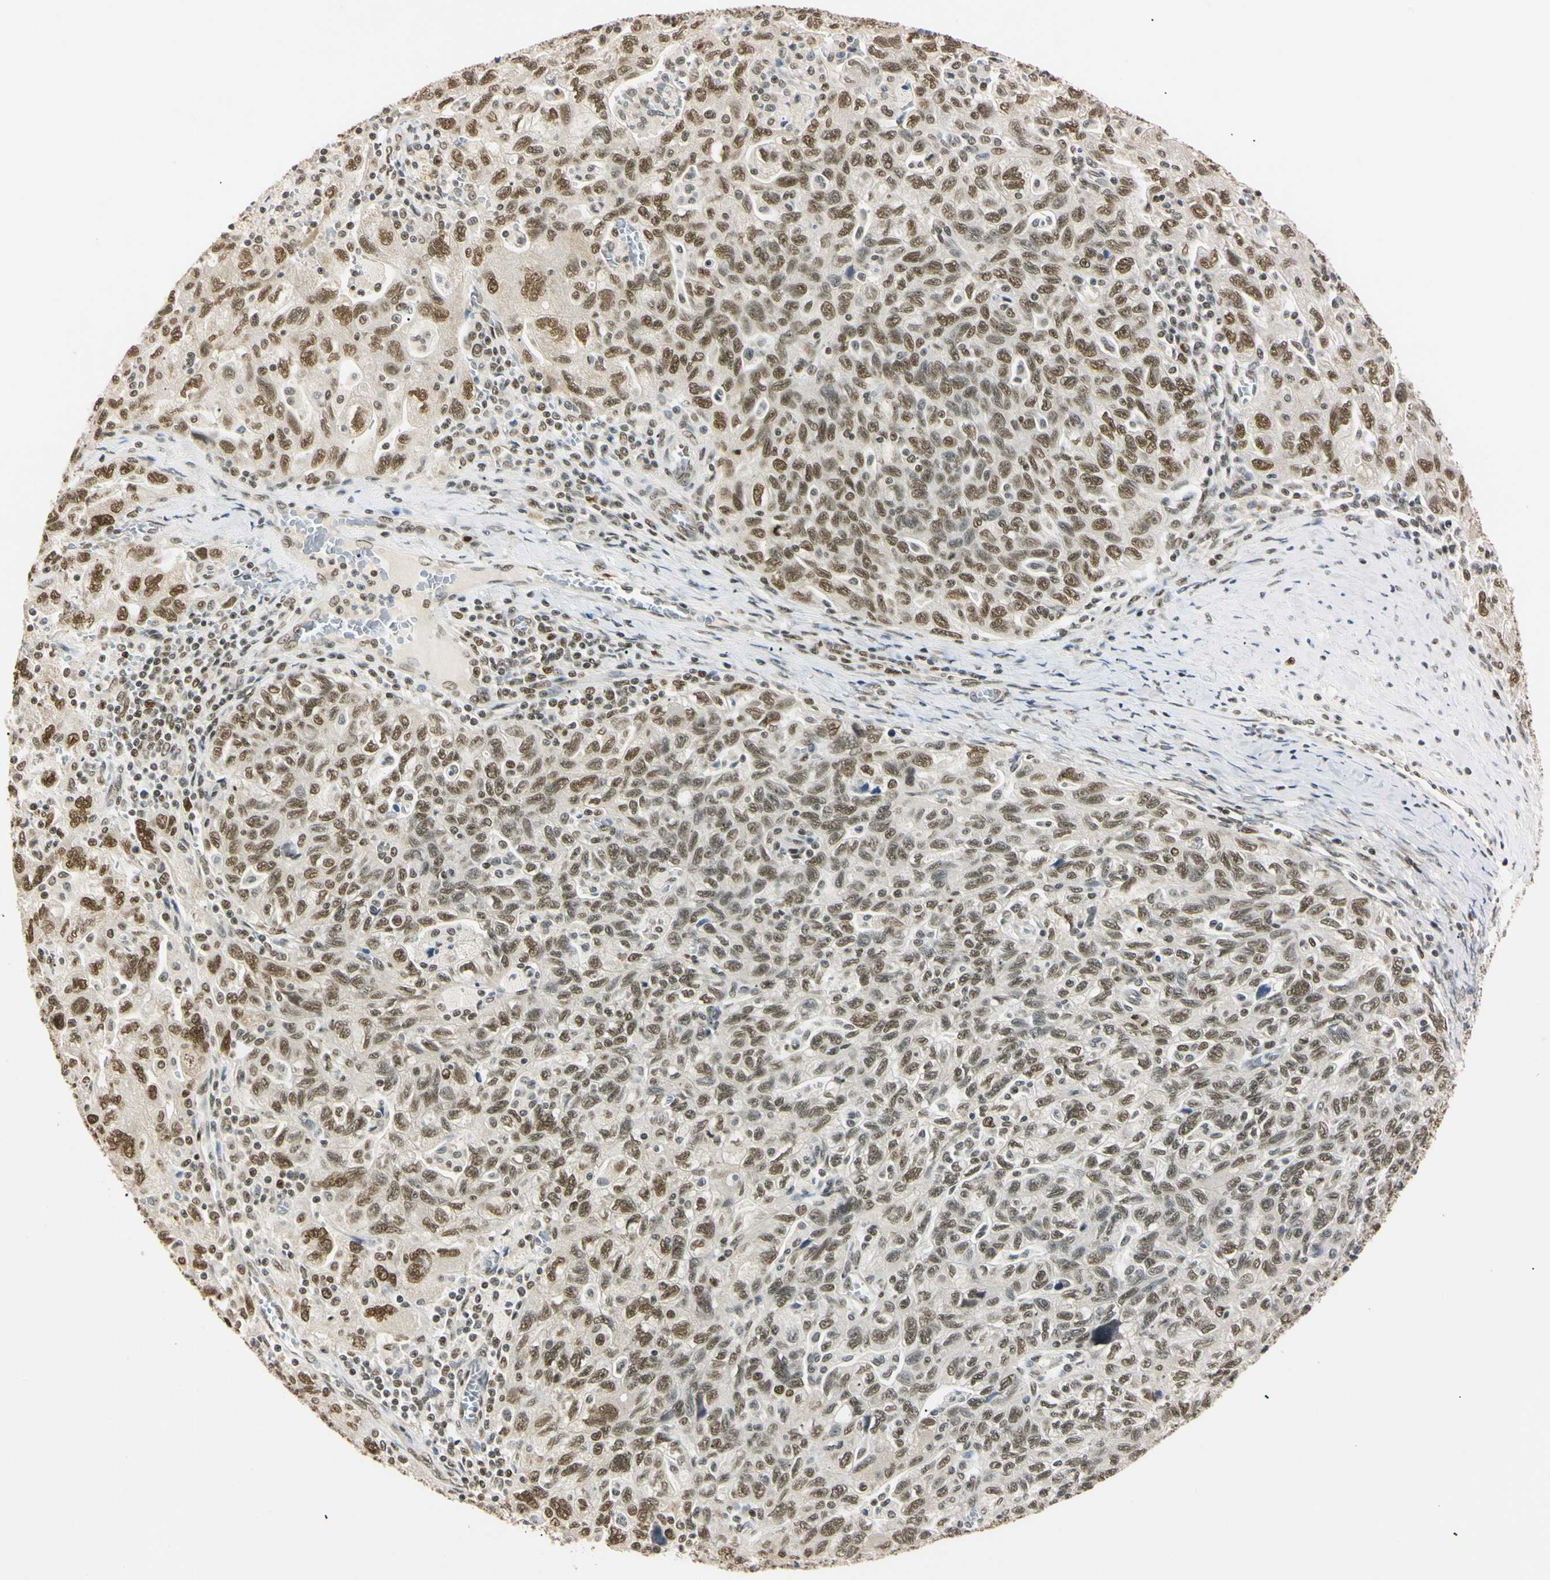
{"staining": {"intensity": "moderate", "quantity": ">75%", "location": "nuclear"}, "tissue": "ovarian cancer", "cell_type": "Tumor cells", "image_type": "cancer", "snomed": [{"axis": "morphology", "description": "Carcinoma, NOS"}, {"axis": "morphology", "description": "Cystadenocarcinoma, serous, NOS"}, {"axis": "topography", "description": "Ovary"}], "caption": "Approximately >75% of tumor cells in ovarian carcinoma reveal moderate nuclear protein positivity as visualized by brown immunohistochemical staining.", "gene": "SMARCA5", "patient": {"sex": "female", "age": 69}}